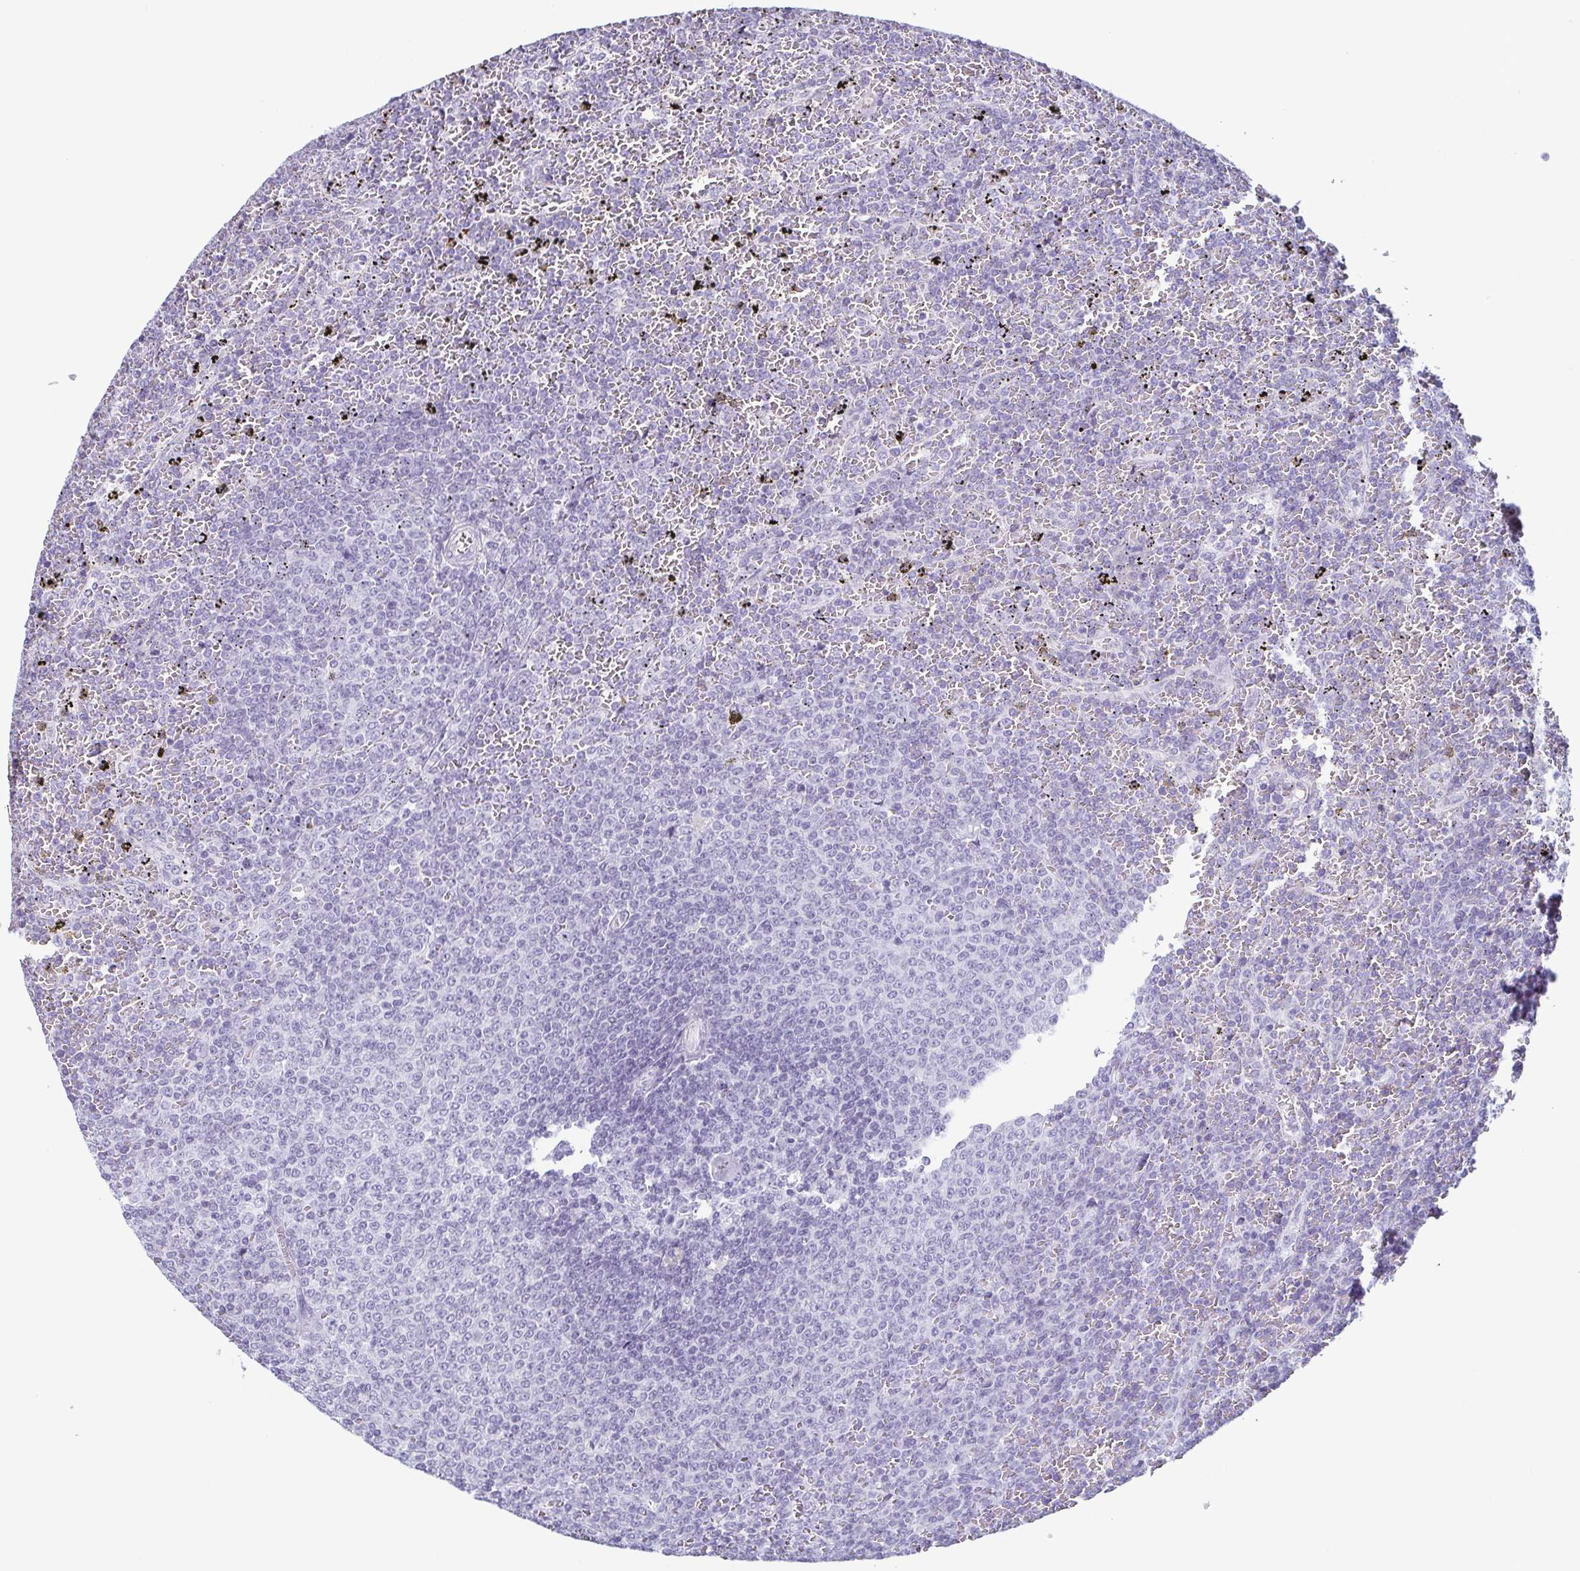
{"staining": {"intensity": "negative", "quantity": "none", "location": "none"}, "tissue": "lymphoma", "cell_type": "Tumor cells", "image_type": "cancer", "snomed": [{"axis": "morphology", "description": "Malignant lymphoma, non-Hodgkin's type, Low grade"}, {"axis": "topography", "description": "Spleen"}], "caption": "Malignant lymphoma, non-Hodgkin's type (low-grade) was stained to show a protein in brown. There is no significant expression in tumor cells. (Immunohistochemistry, brightfield microscopy, high magnification).", "gene": "KRT78", "patient": {"sex": "female", "age": 77}}